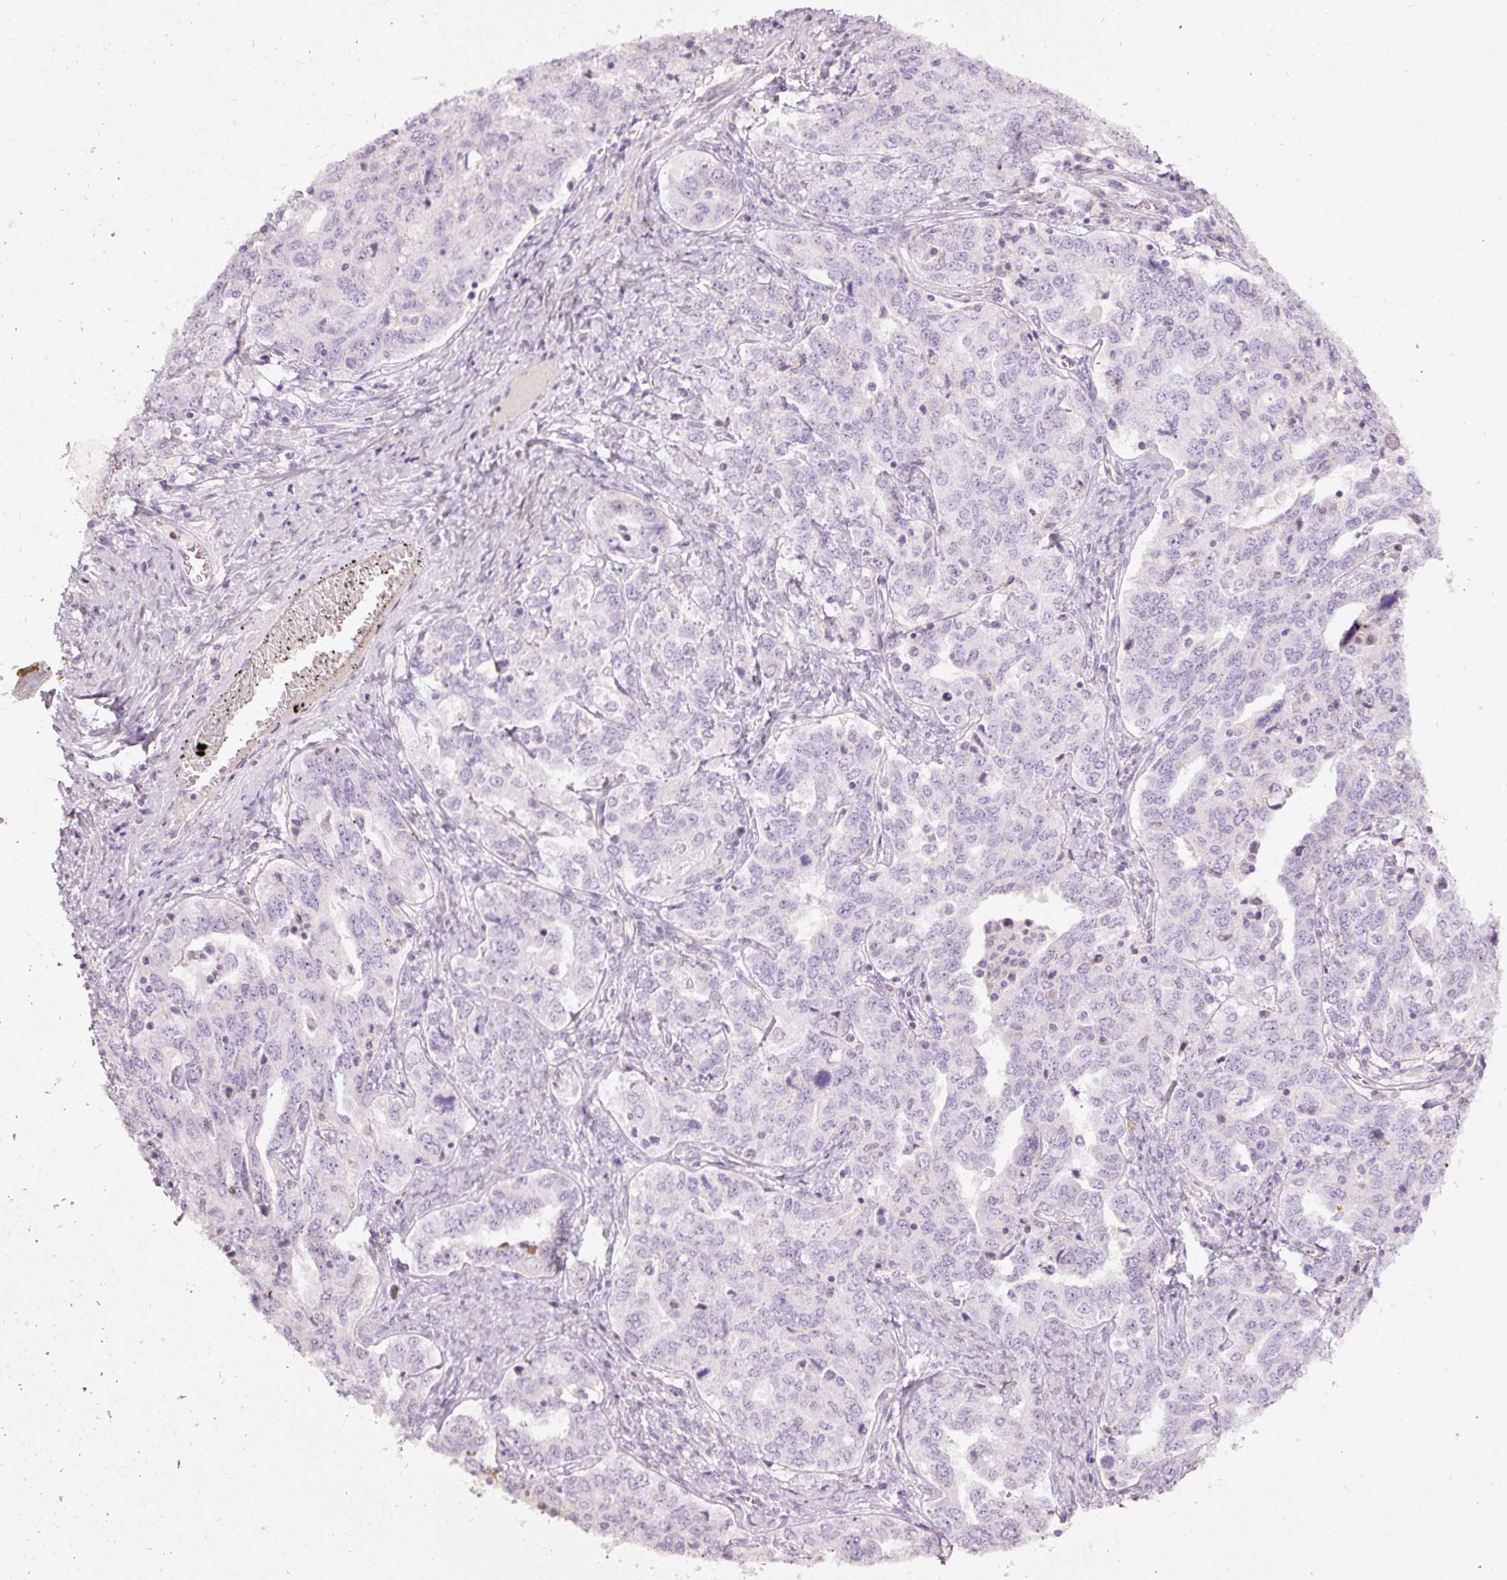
{"staining": {"intensity": "negative", "quantity": "none", "location": "none"}, "tissue": "ovarian cancer", "cell_type": "Tumor cells", "image_type": "cancer", "snomed": [{"axis": "morphology", "description": "Carcinoma, endometroid"}, {"axis": "topography", "description": "Ovary"}], "caption": "Endometroid carcinoma (ovarian) stained for a protein using IHC displays no expression tumor cells.", "gene": "MUC5AC", "patient": {"sex": "female", "age": 62}}